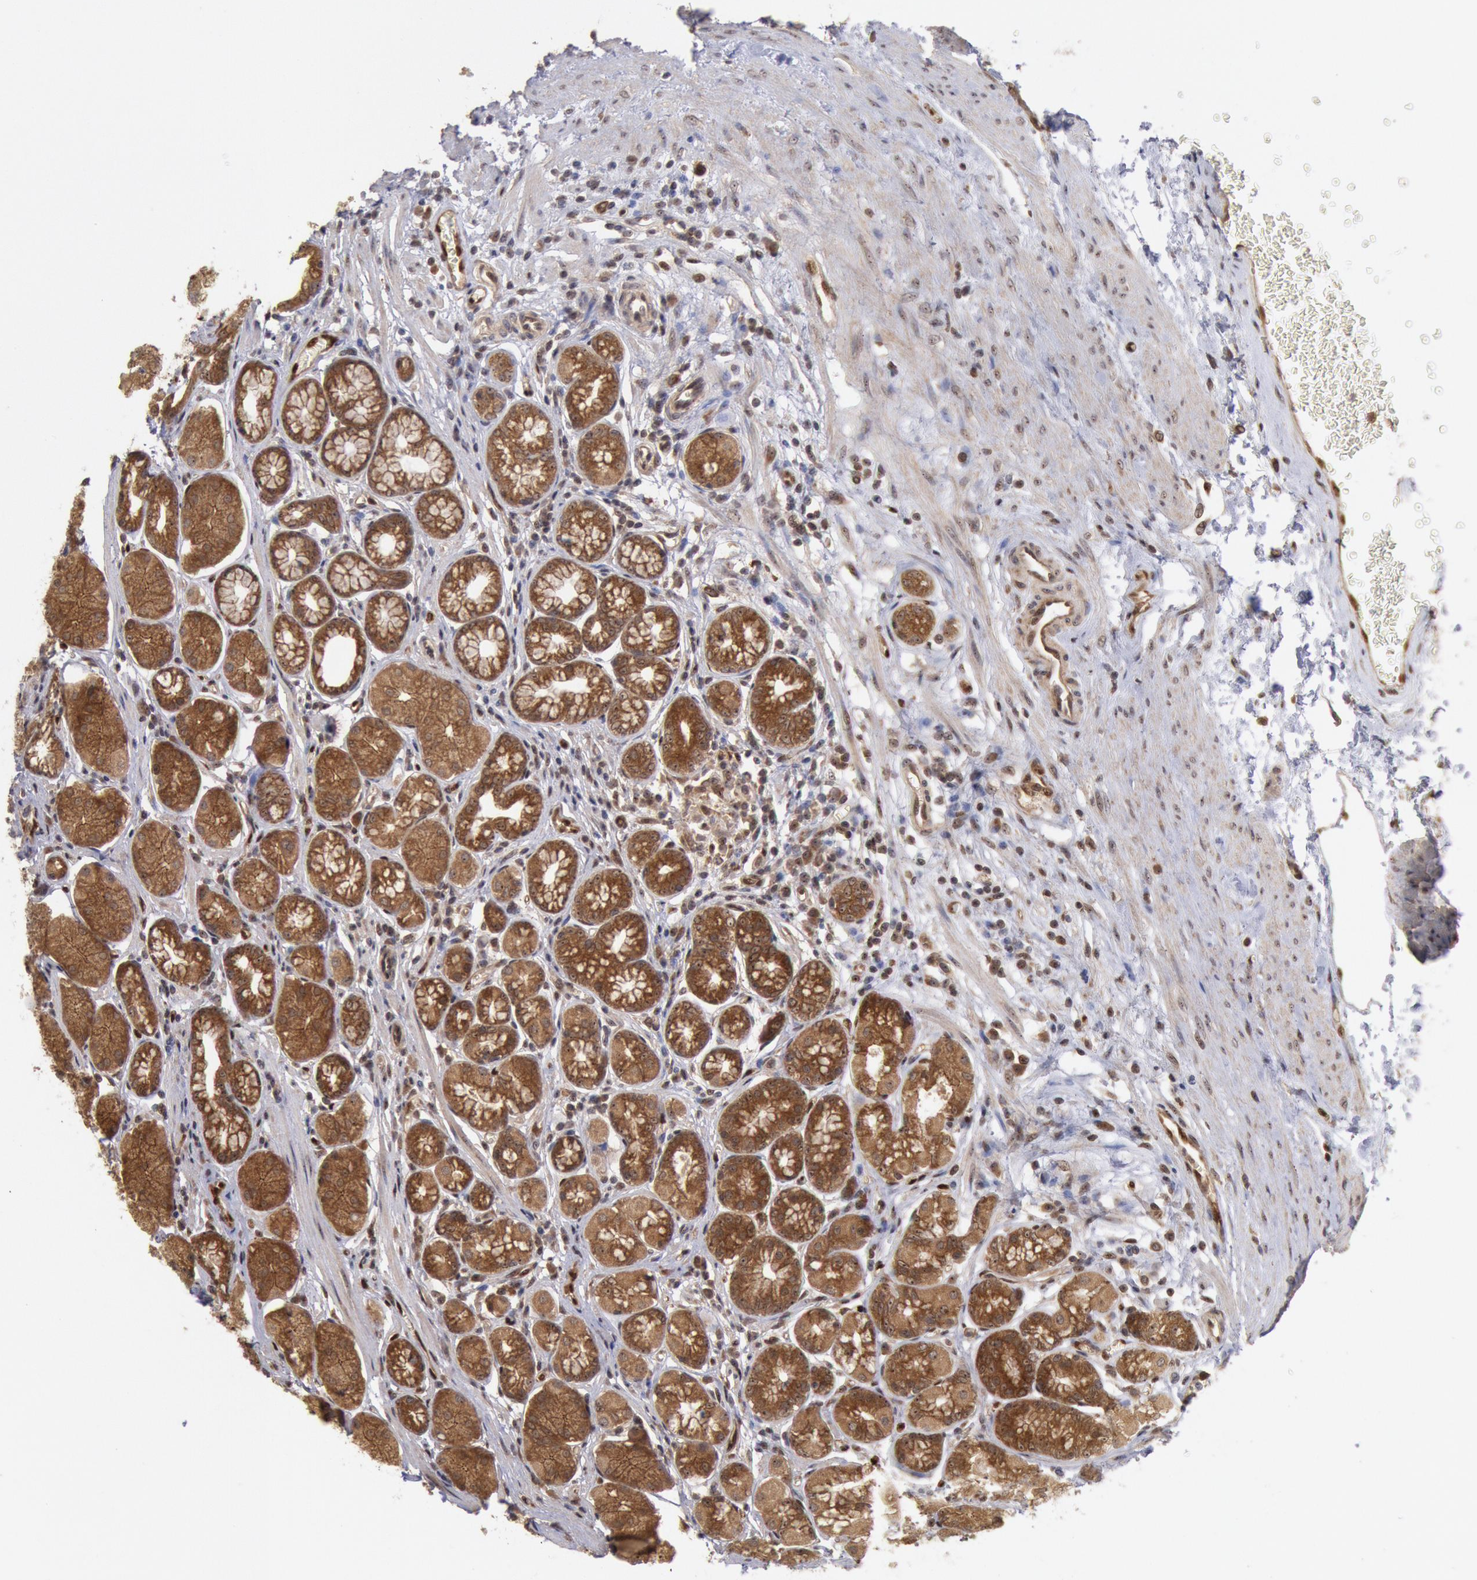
{"staining": {"intensity": "moderate", "quantity": ">75%", "location": "cytoplasmic/membranous"}, "tissue": "stomach", "cell_type": "Glandular cells", "image_type": "normal", "snomed": [{"axis": "morphology", "description": "Normal tissue, NOS"}, {"axis": "topography", "description": "Stomach"}, {"axis": "topography", "description": "Stomach, lower"}], "caption": "Protein staining of normal stomach demonstrates moderate cytoplasmic/membranous positivity in about >75% of glandular cells. (DAB (3,3'-diaminobenzidine) IHC, brown staining for protein, blue staining for nuclei).", "gene": "STX17", "patient": {"sex": "male", "age": 76}}